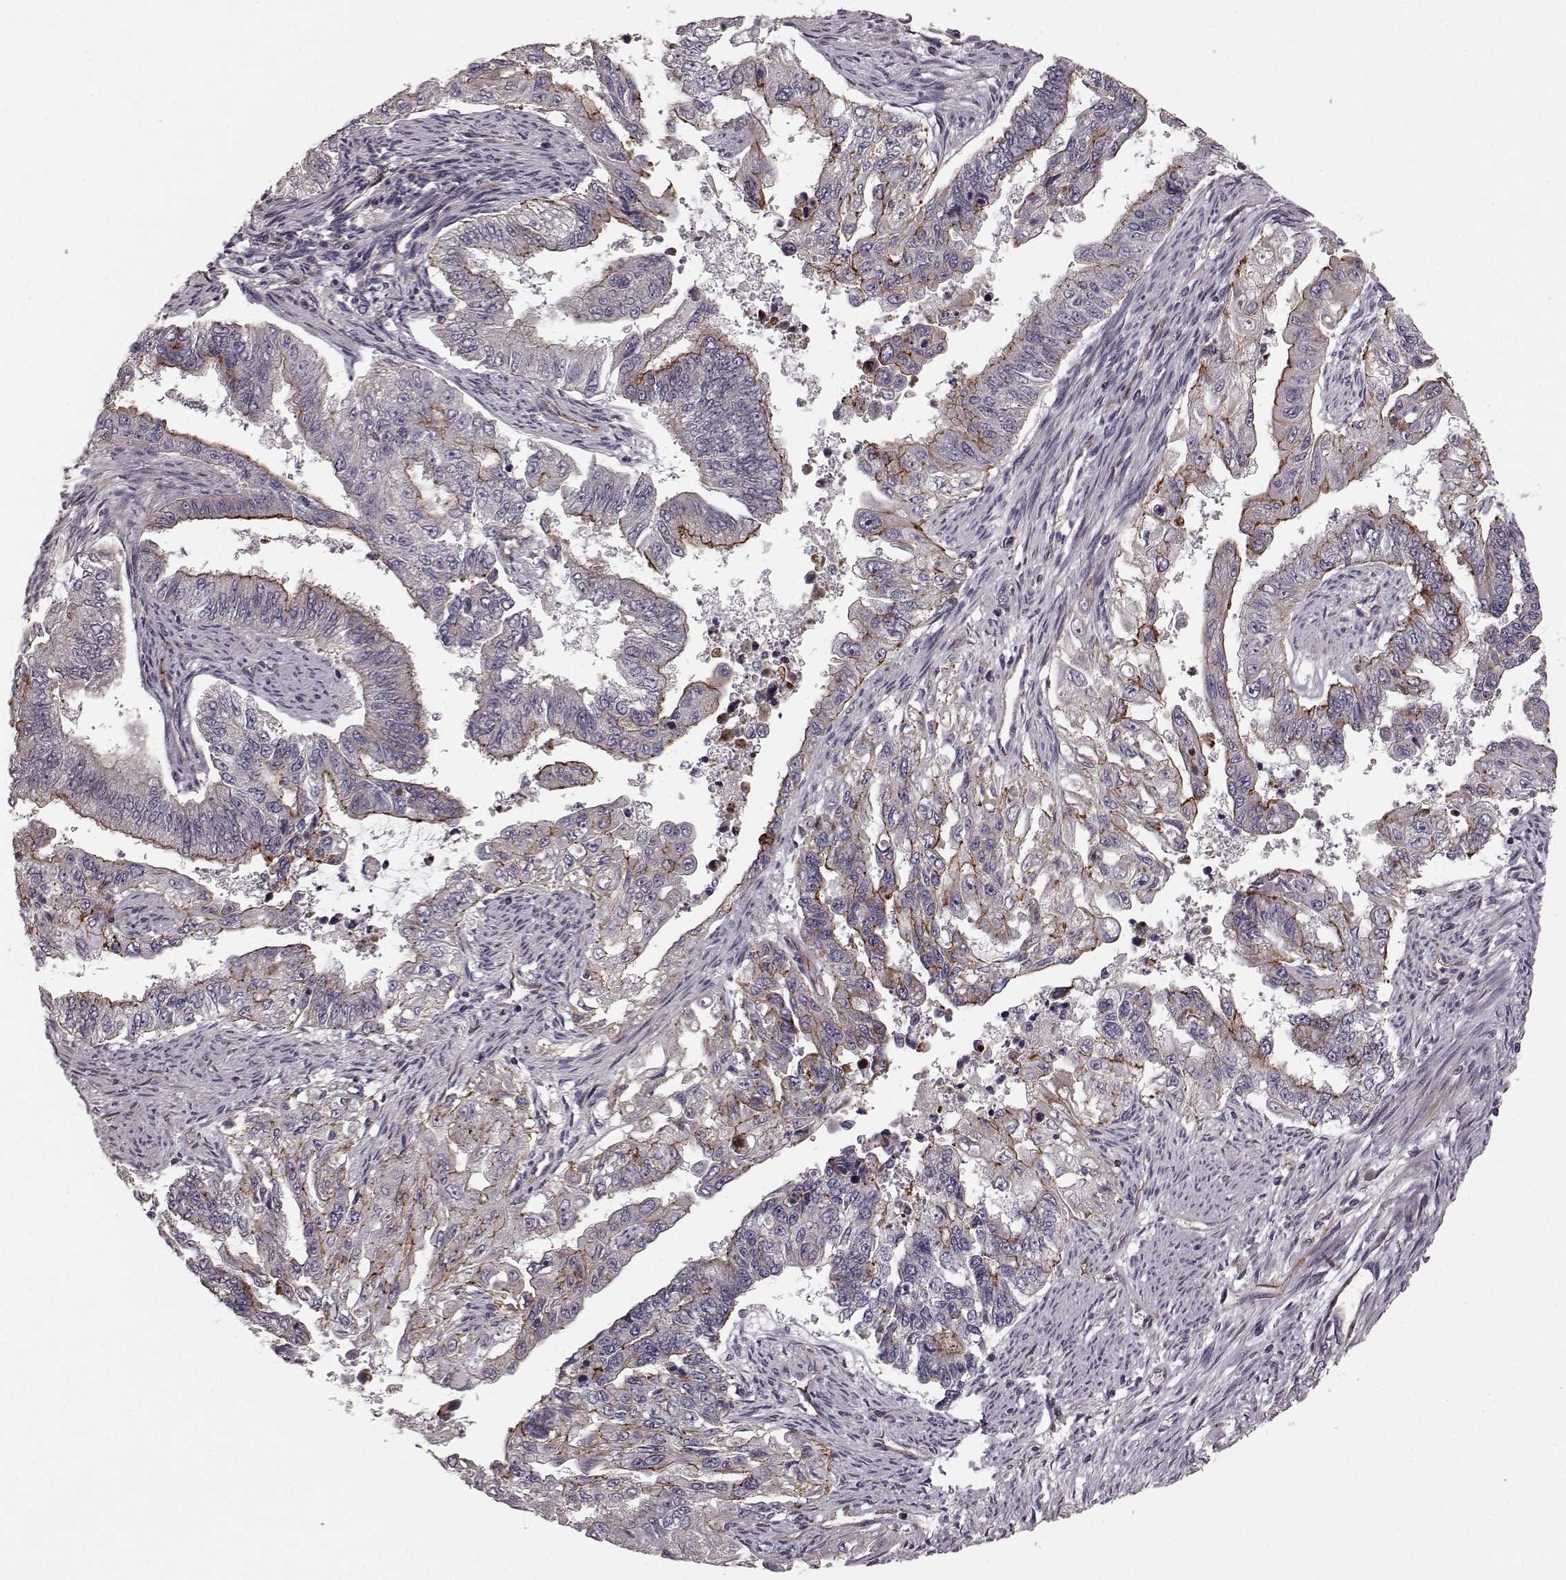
{"staining": {"intensity": "moderate", "quantity": "25%-75%", "location": "cytoplasmic/membranous"}, "tissue": "endometrial cancer", "cell_type": "Tumor cells", "image_type": "cancer", "snomed": [{"axis": "morphology", "description": "Adenocarcinoma, NOS"}, {"axis": "topography", "description": "Uterus"}], "caption": "High-power microscopy captured an IHC micrograph of adenocarcinoma (endometrial), revealing moderate cytoplasmic/membranous staining in about 25%-75% of tumor cells. (Stains: DAB (3,3'-diaminobenzidine) in brown, nuclei in blue, Microscopy: brightfield microscopy at high magnification).", "gene": "SLC22A18", "patient": {"sex": "female", "age": 59}}